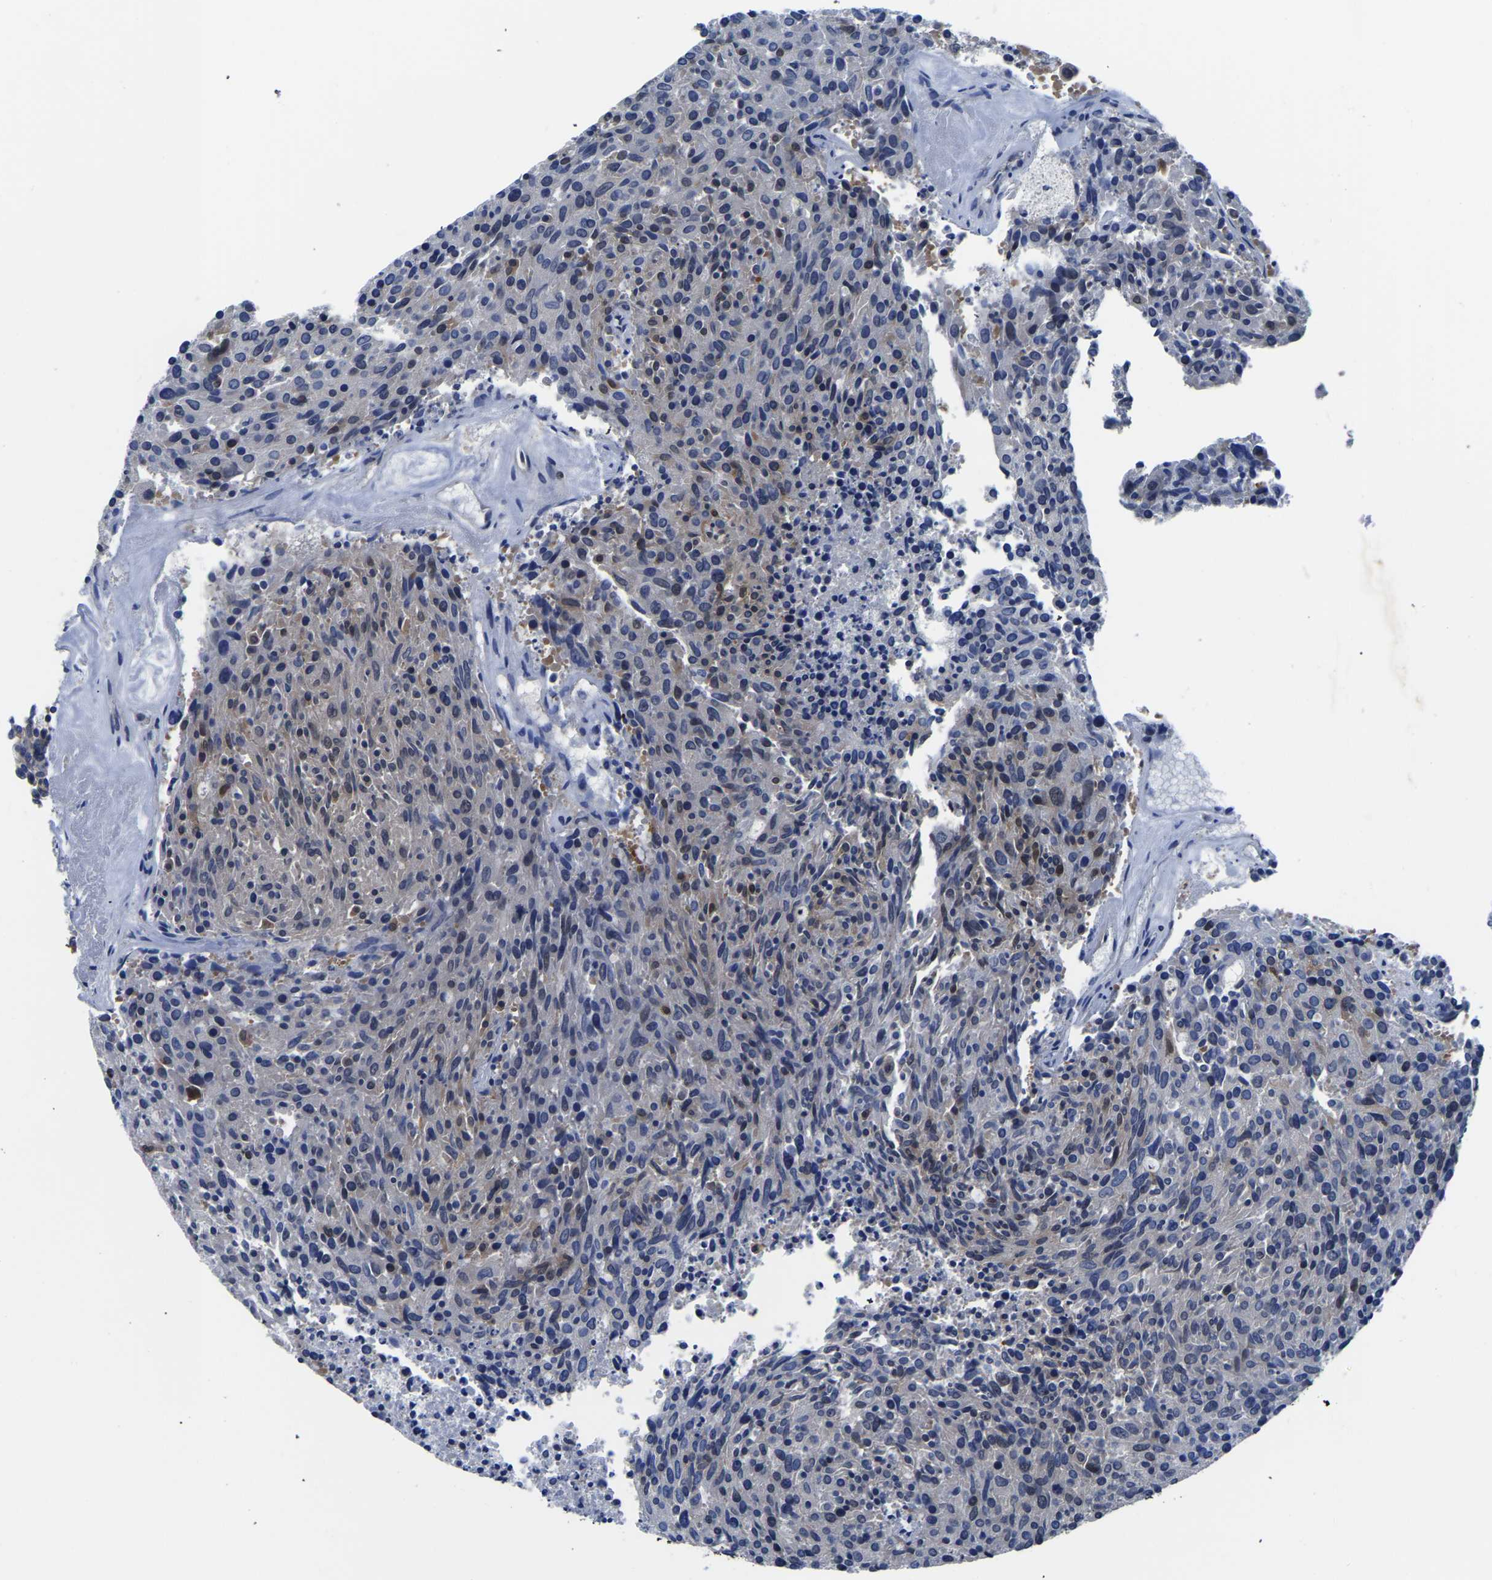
{"staining": {"intensity": "moderate", "quantity": "<25%", "location": "cytoplasmic/membranous"}, "tissue": "carcinoid", "cell_type": "Tumor cells", "image_type": "cancer", "snomed": [{"axis": "morphology", "description": "Carcinoid, malignant, NOS"}, {"axis": "topography", "description": "Pancreas"}], "caption": "Human carcinoid (malignant) stained for a protein (brown) shows moderate cytoplasmic/membranous positive staining in approximately <25% of tumor cells.", "gene": "TFG", "patient": {"sex": "female", "age": 54}}